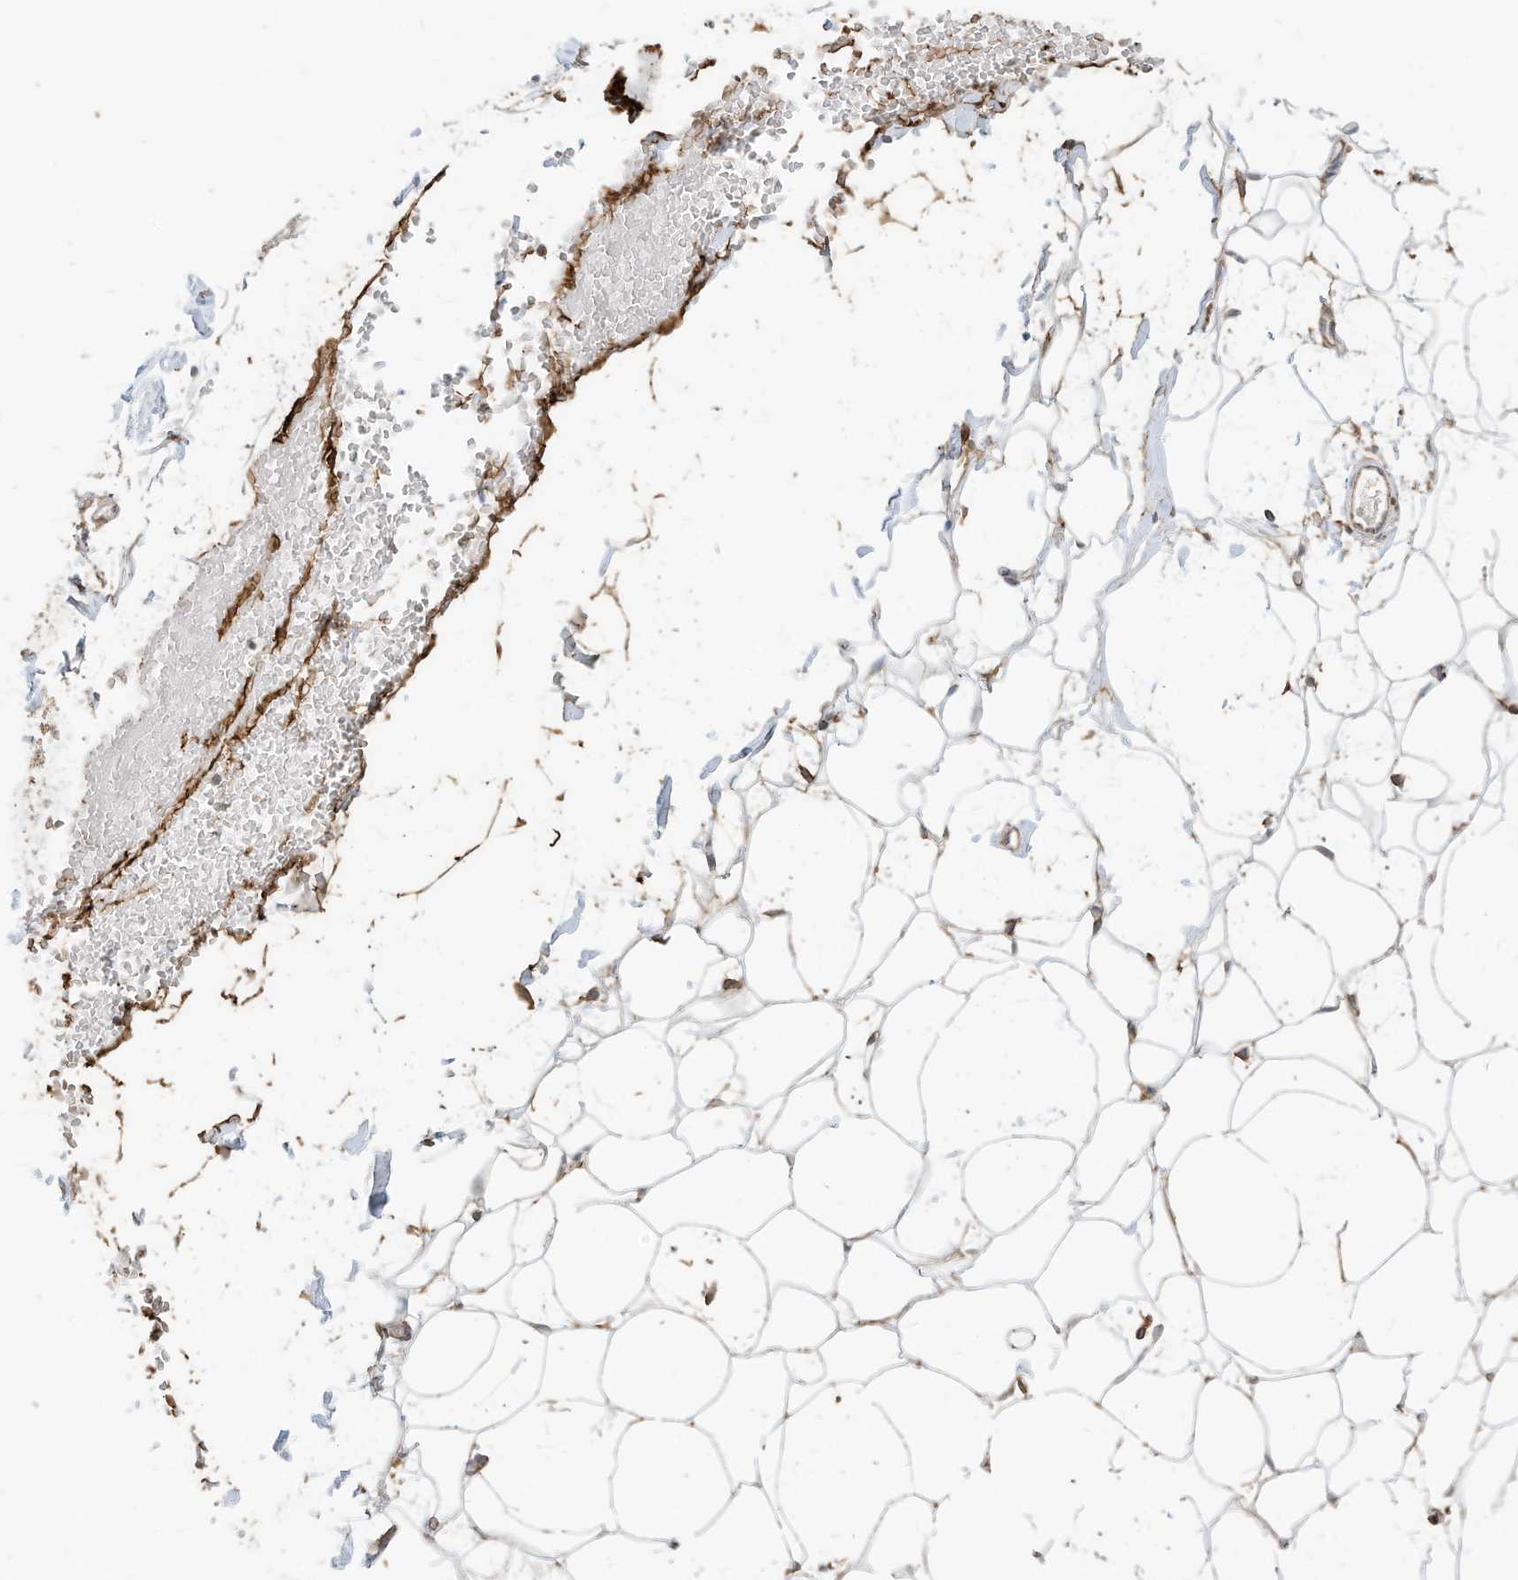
{"staining": {"intensity": "weak", "quantity": "25%-75%", "location": "cytoplasmic/membranous"}, "tissue": "adipose tissue", "cell_type": "Adipocytes", "image_type": "normal", "snomed": [{"axis": "morphology", "description": "Normal tissue, NOS"}, {"axis": "topography", "description": "Breast"}], "caption": "The micrograph exhibits a brown stain indicating the presence of a protein in the cytoplasmic/membranous of adipocytes in adipose tissue.", "gene": "TRNAU1AP", "patient": {"sex": "female", "age": 23}}